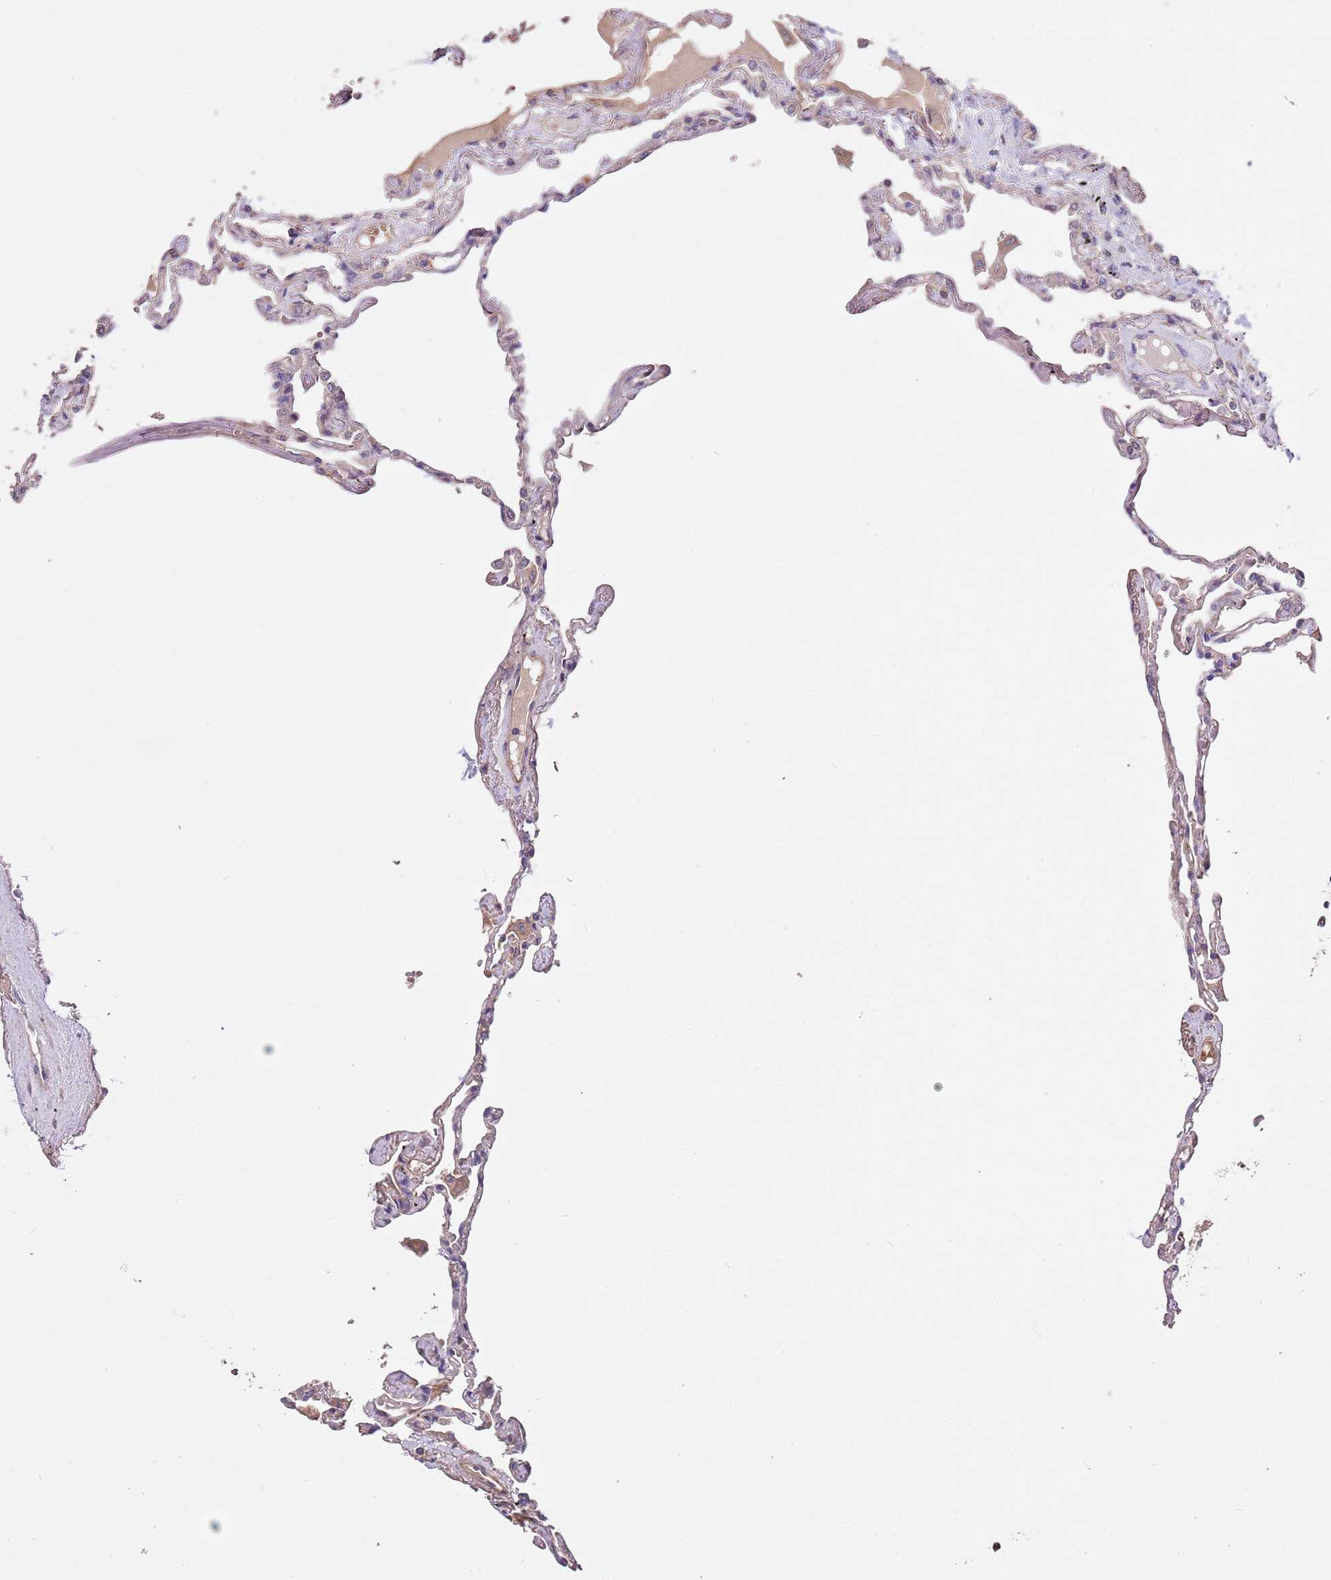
{"staining": {"intensity": "negative", "quantity": "none", "location": "none"}, "tissue": "lung", "cell_type": "Alveolar cells", "image_type": "normal", "snomed": [{"axis": "morphology", "description": "Normal tissue, NOS"}, {"axis": "topography", "description": "Lung"}], "caption": "Alveolar cells show no significant positivity in benign lung. (Brightfield microscopy of DAB (3,3'-diaminobenzidine) immunohistochemistry at high magnification).", "gene": "FAM89B", "patient": {"sex": "female", "age": 67}}